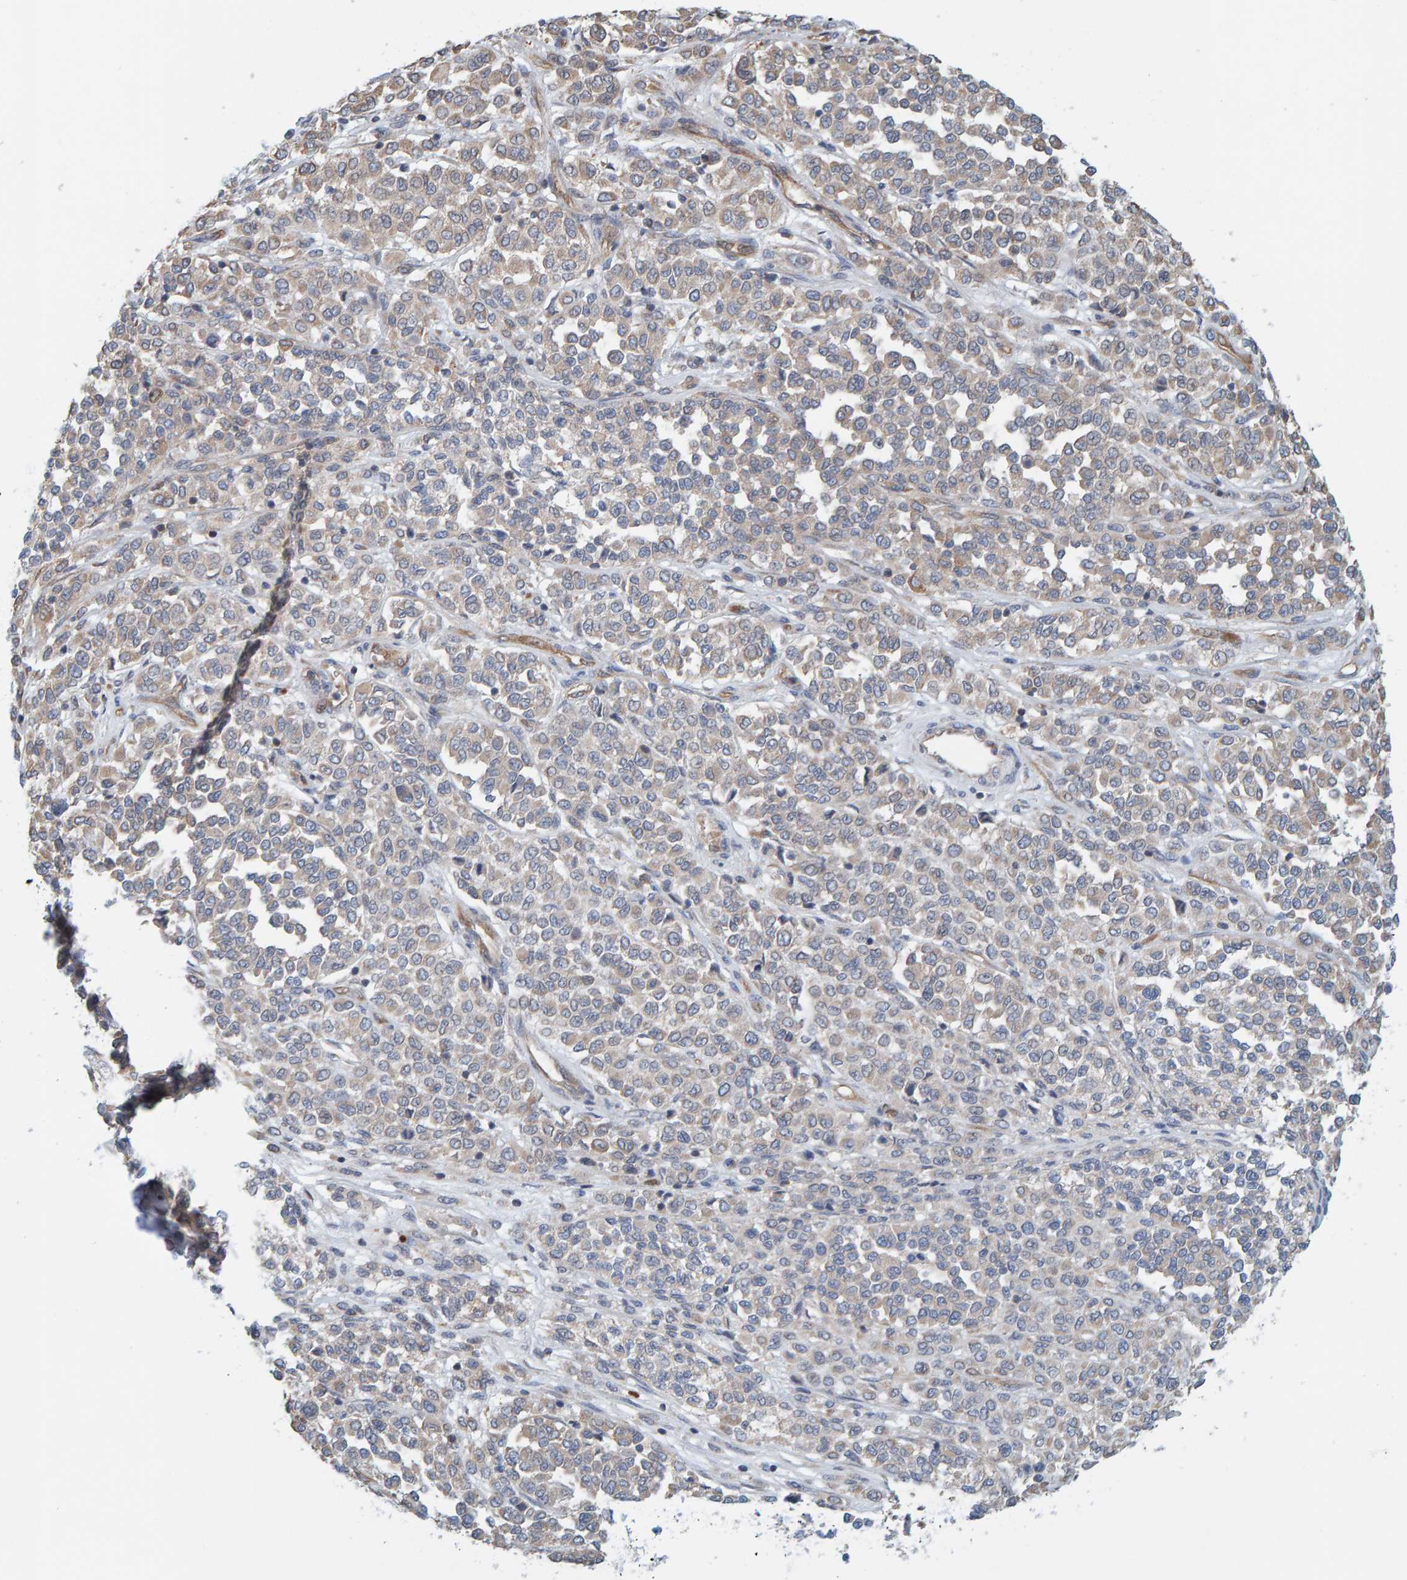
{"staining": {"intensity": "weak", "quantity": "<25%", "location": "cytoplasmic/membranous"}, "tissue": "melanoma", "cell_type": "Tumor cells", "image_type": "cancer", "snomed": [{"axis": "morphology", "description": "Malignant melanoma, Metastatic site"}, {"axis": "topography", "description": "Pancreas"}], "caption": "High magnification brightfield microscopy of melanoma stained with DAB (brown) and counterstained with hematoxylin (blue): tumor cells show no significant positivity.", "gene": "PRKD2", "patient": {"sex": "female", "age": 30}}